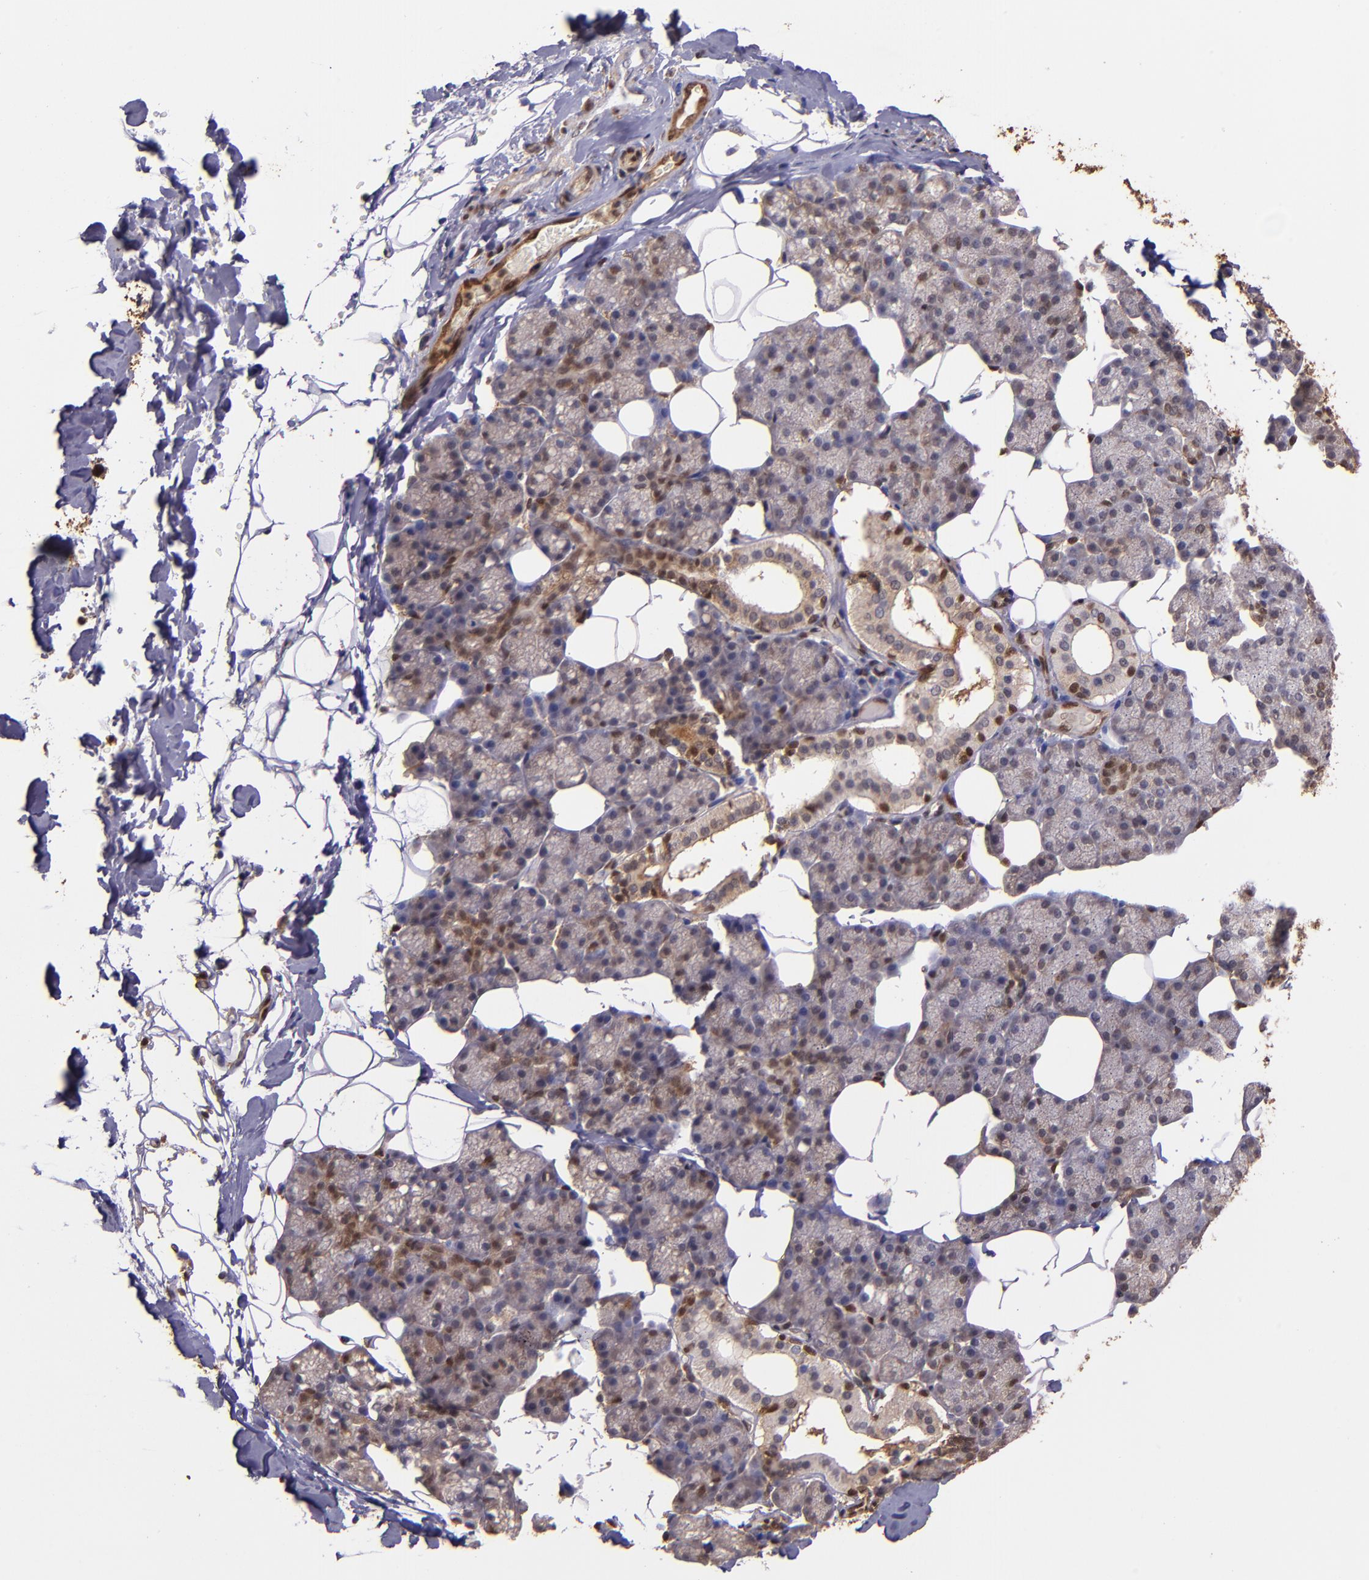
{"staining": {"intensity": "weak", "quantity": "25%-75%", "location": "cytoplasmic/membranous,nuclear"}, "tissue": "salivary gland", "cell_type": "Glandular cells", "image_type": "normal", "snomed": [{"axis": "morphology", "description": "Normal tissue, NOS"}, {"axis": "topography", "description": "Lymph node"}, {"axis": "topography", "description": "Salivary gland"}], "caption": "Protein analysis of unremarkable salivary gland exhibits weak cytoplasmic/membranous,nuclear expression in about 25%-75% of glandular cells.", "gene": "STAT6", "patient": {"sex": "male", "age": 8}}